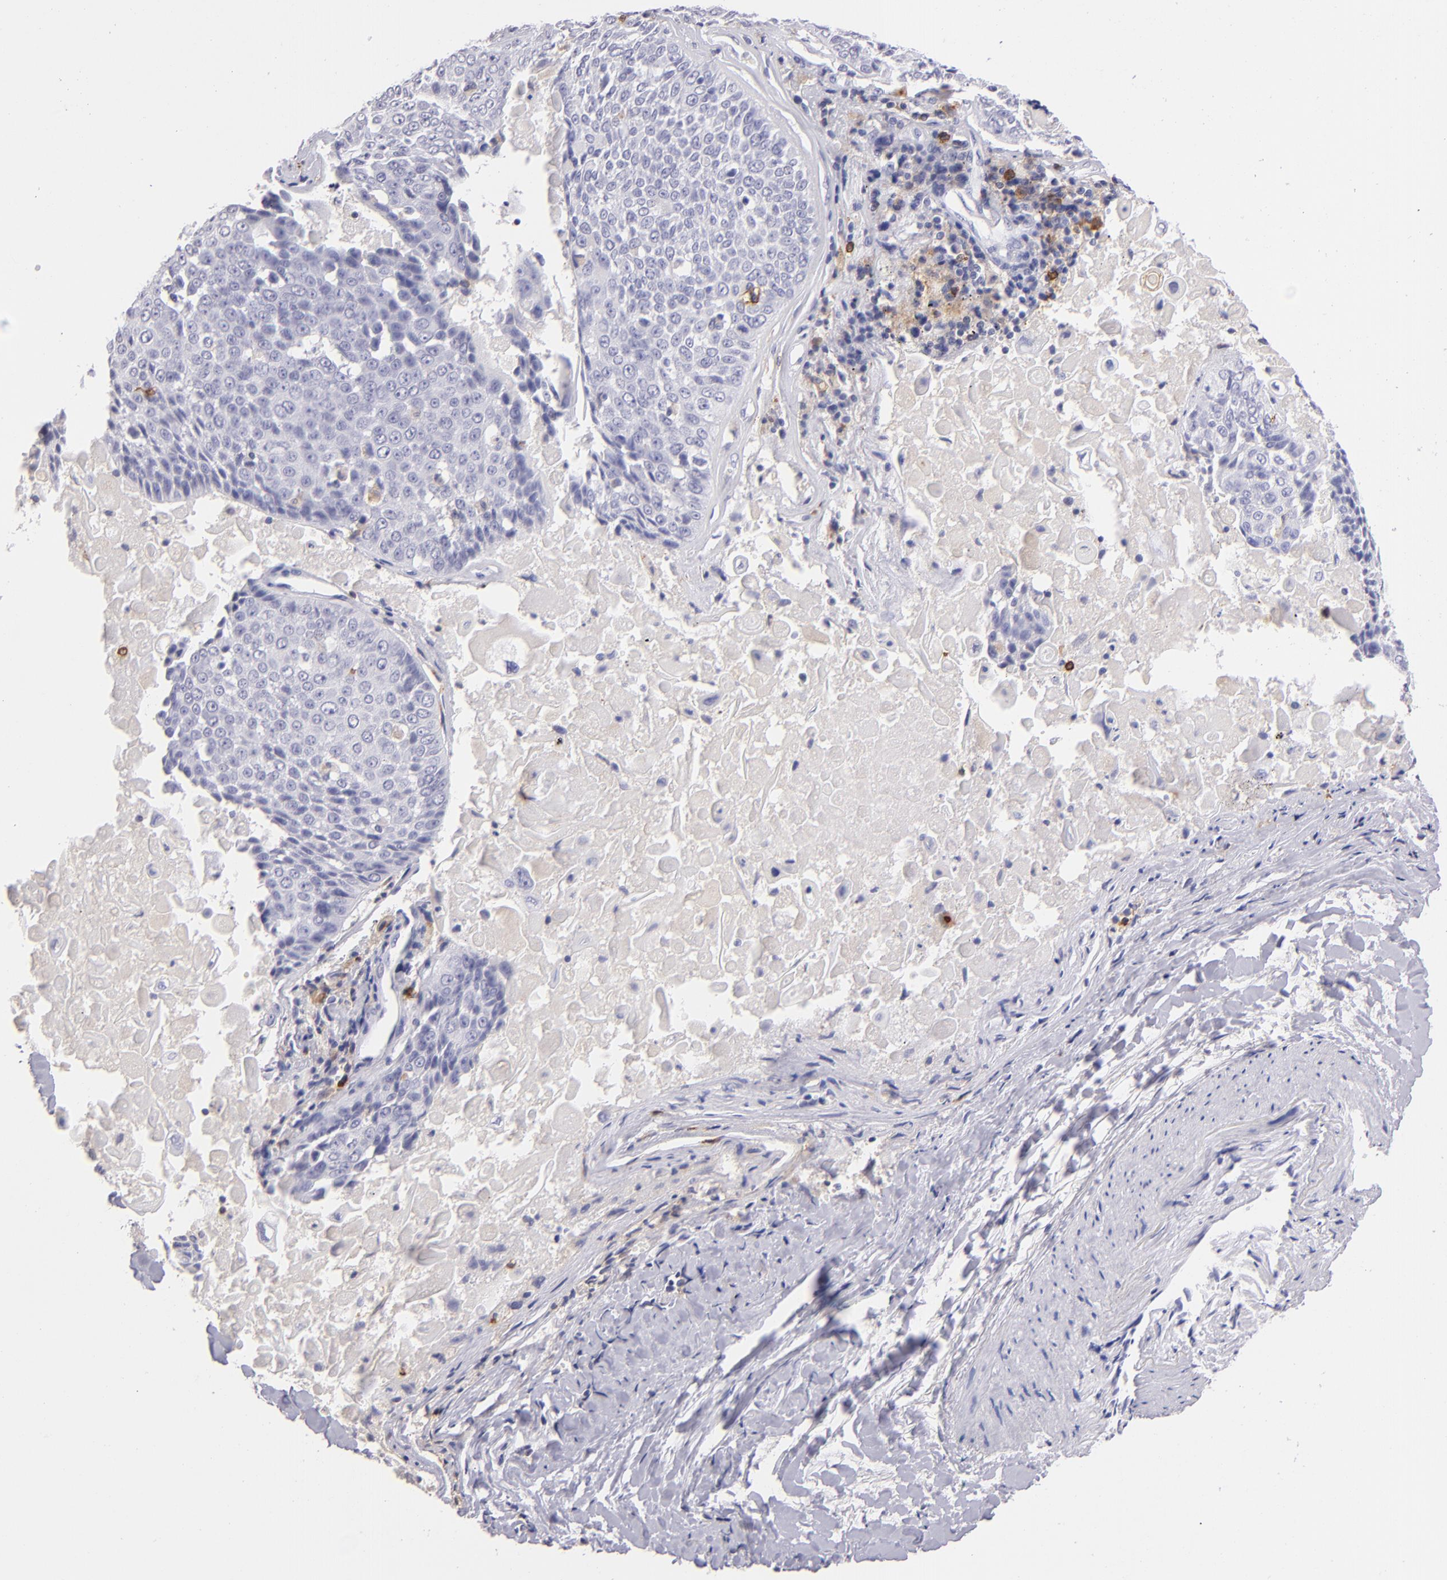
{"staining": {"intensity": "negative", "quantity": "none", "location": "none"}, "tissue": "lung cancer", "cell_type": "Tumor cells", "image_type": "cancer", "snomed": [{"axis": "morphology", "description": "Adenocarcinoma, NOS"}, {"axis": "topography", "description": "Lung"}], "caption": "A photomicrograph of lung cancer stained for a protein demonstrates no brown staining in tumor cells.", "gene": "IL2RA", "patient": {"sex": "male", "age": 60}}